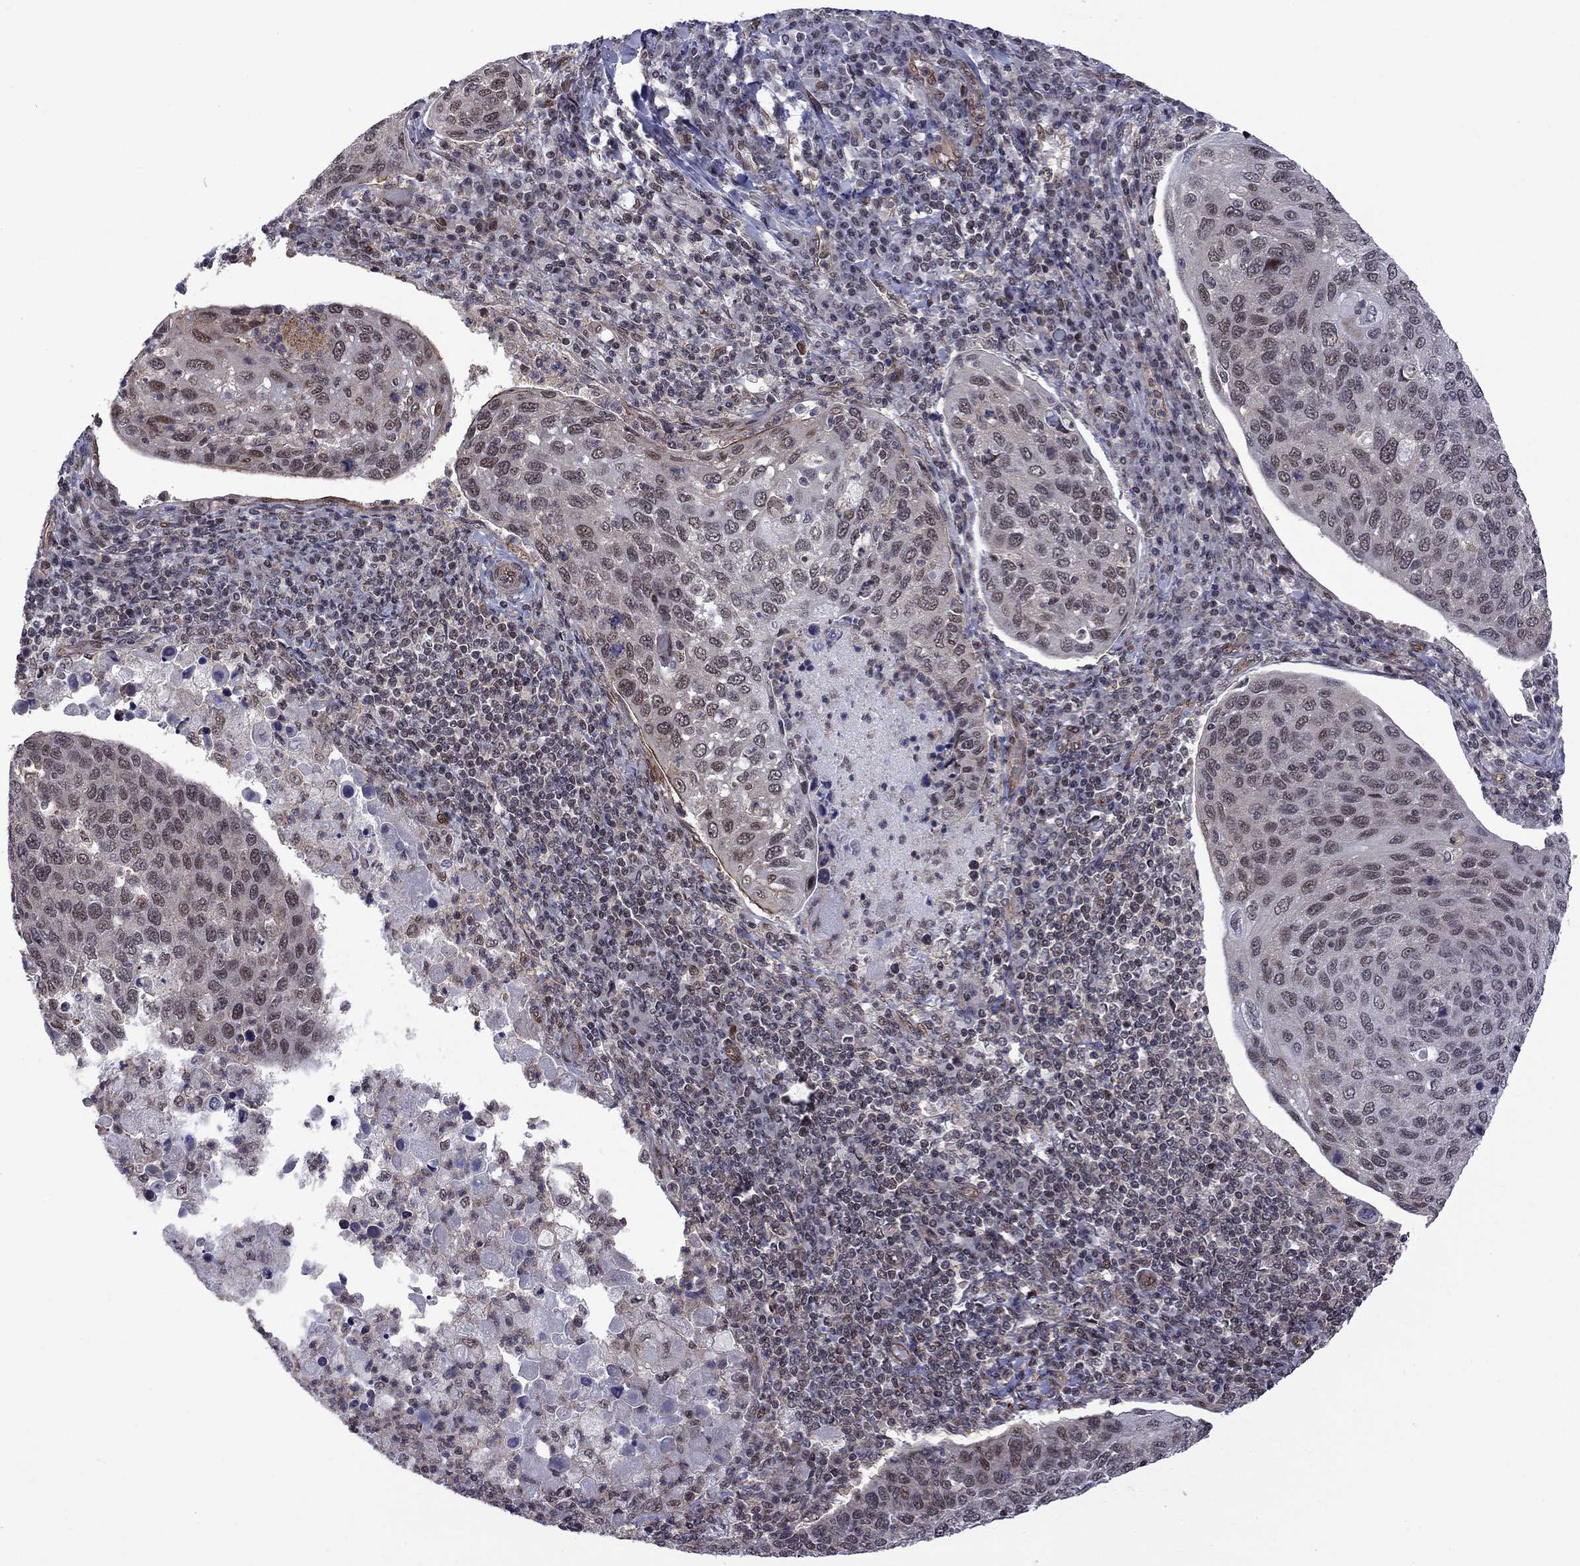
{"staining": {"intensity": "moderate", "quantity": "<25%", "location": "nuclear"}, "tissue": "cervical cancer", "cell_type": "Tumor cells", "image_type": "cancer", "snomed": [{"axis": "morphology", "description": "Squamous cell carcinoma, NOS"}, {"axis": "topography", "description": "Cervix"}], "caption": "Immunohistochemical staining of cervical squamous cell carcinoma displays low levels of moderate nuclear positivity in about <25% of tumor cells. Using DAB (3,3'-diaminobenzidine) (brown) and hematoxylin (blue) stains, captured at high magnification using brightfield microscopy.", "gene": "BRF1", "patient": {"sex": "female", "age": 54}}